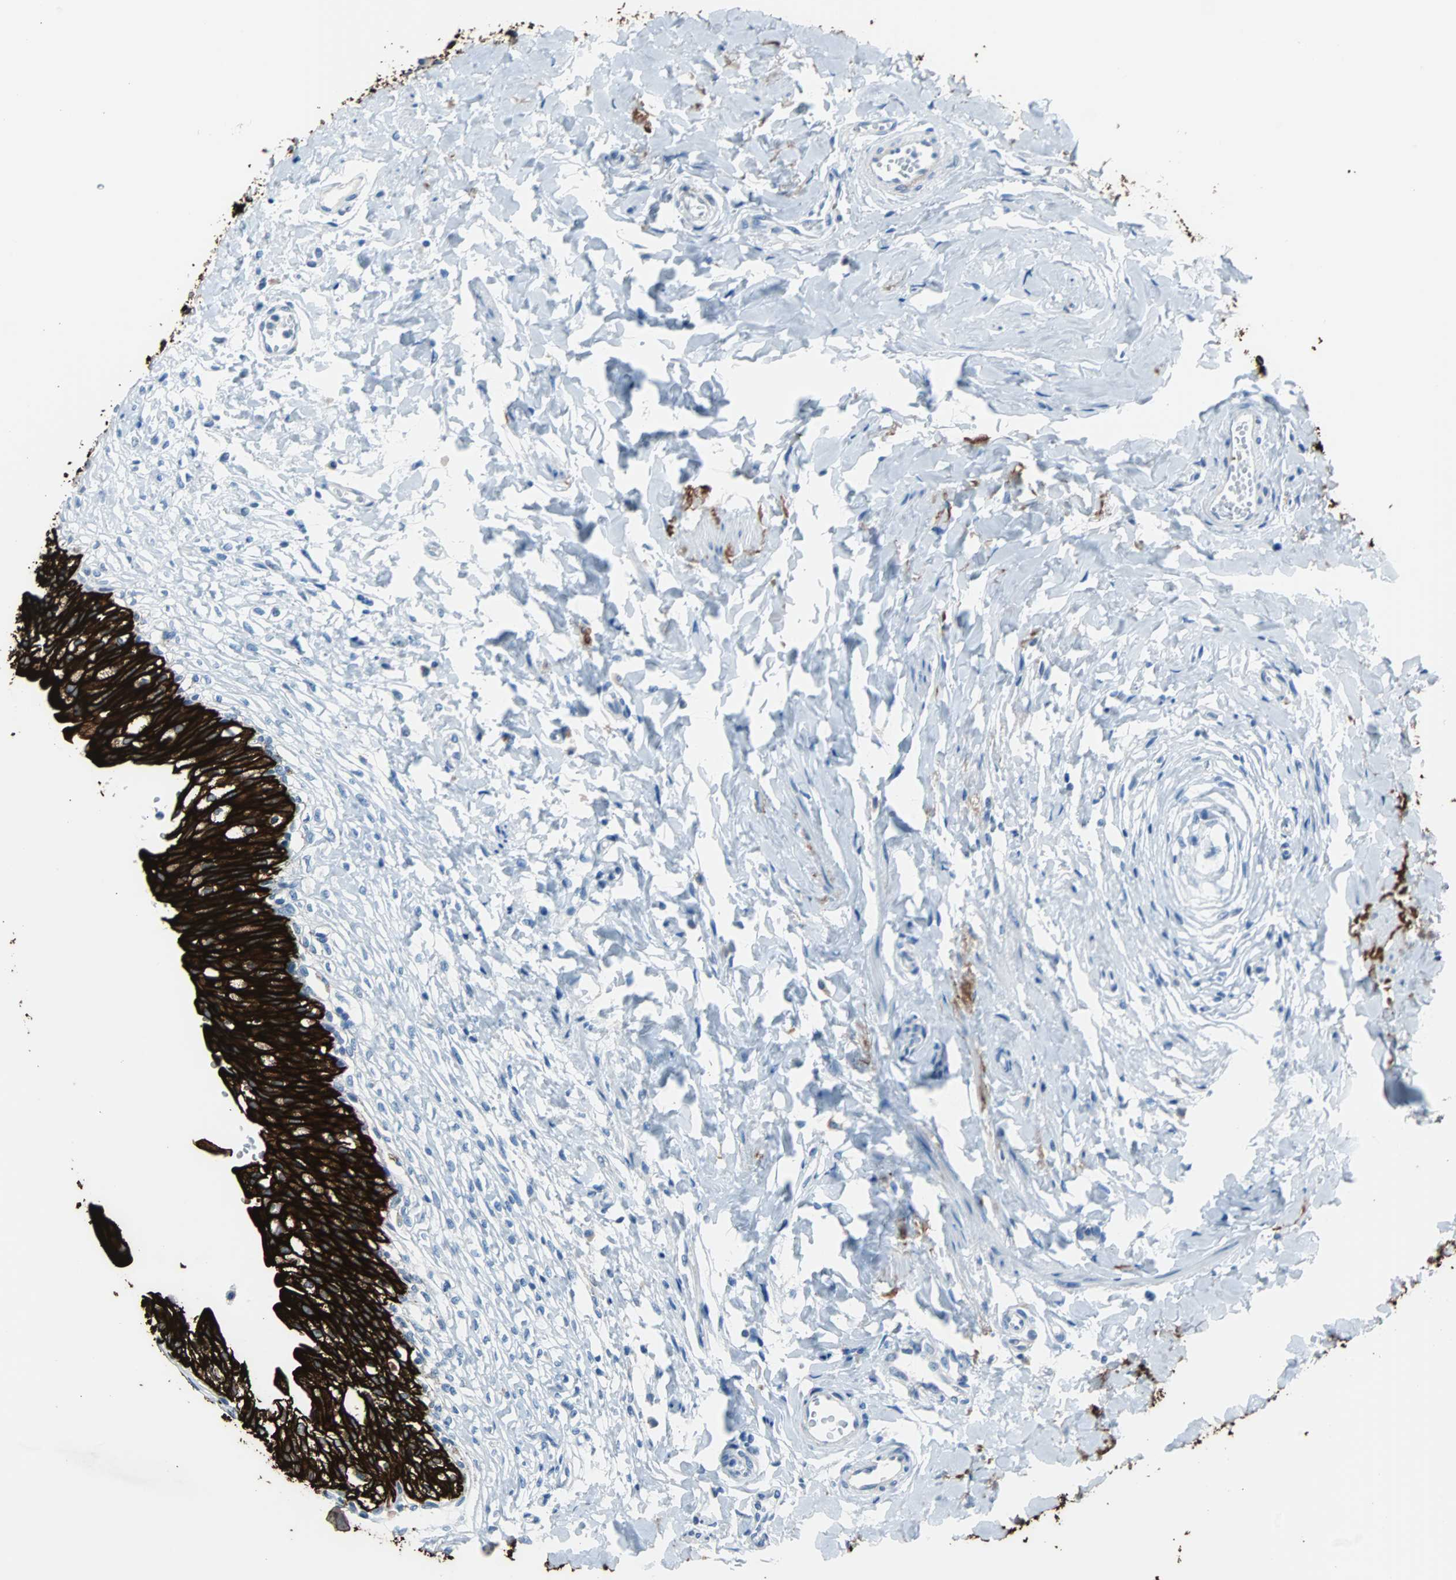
{"staining": {"intensity": "strong", "quantity": ">75%", "location": "cytoplasmic/membranous"}, "tissue": "urinary bladder", "cell_type": "Urothelial cells", "image_type": "normal", "snomed": [{"axis": "morphology", "description": "Normal tissue, NOS"}, {"axis": "morphology", "description": "Inflammation, NOS"}, {"axis": "topography", "description": "Urinary bladder"}], "caption": "Urothelial cells reveal high levels of strong cytoplasmic/membranous positivity in approximately >75% of cells in unremarkable human urinary bladder.", "gene": "KRT7", "patient": {"sex": "female", "age": 80}}